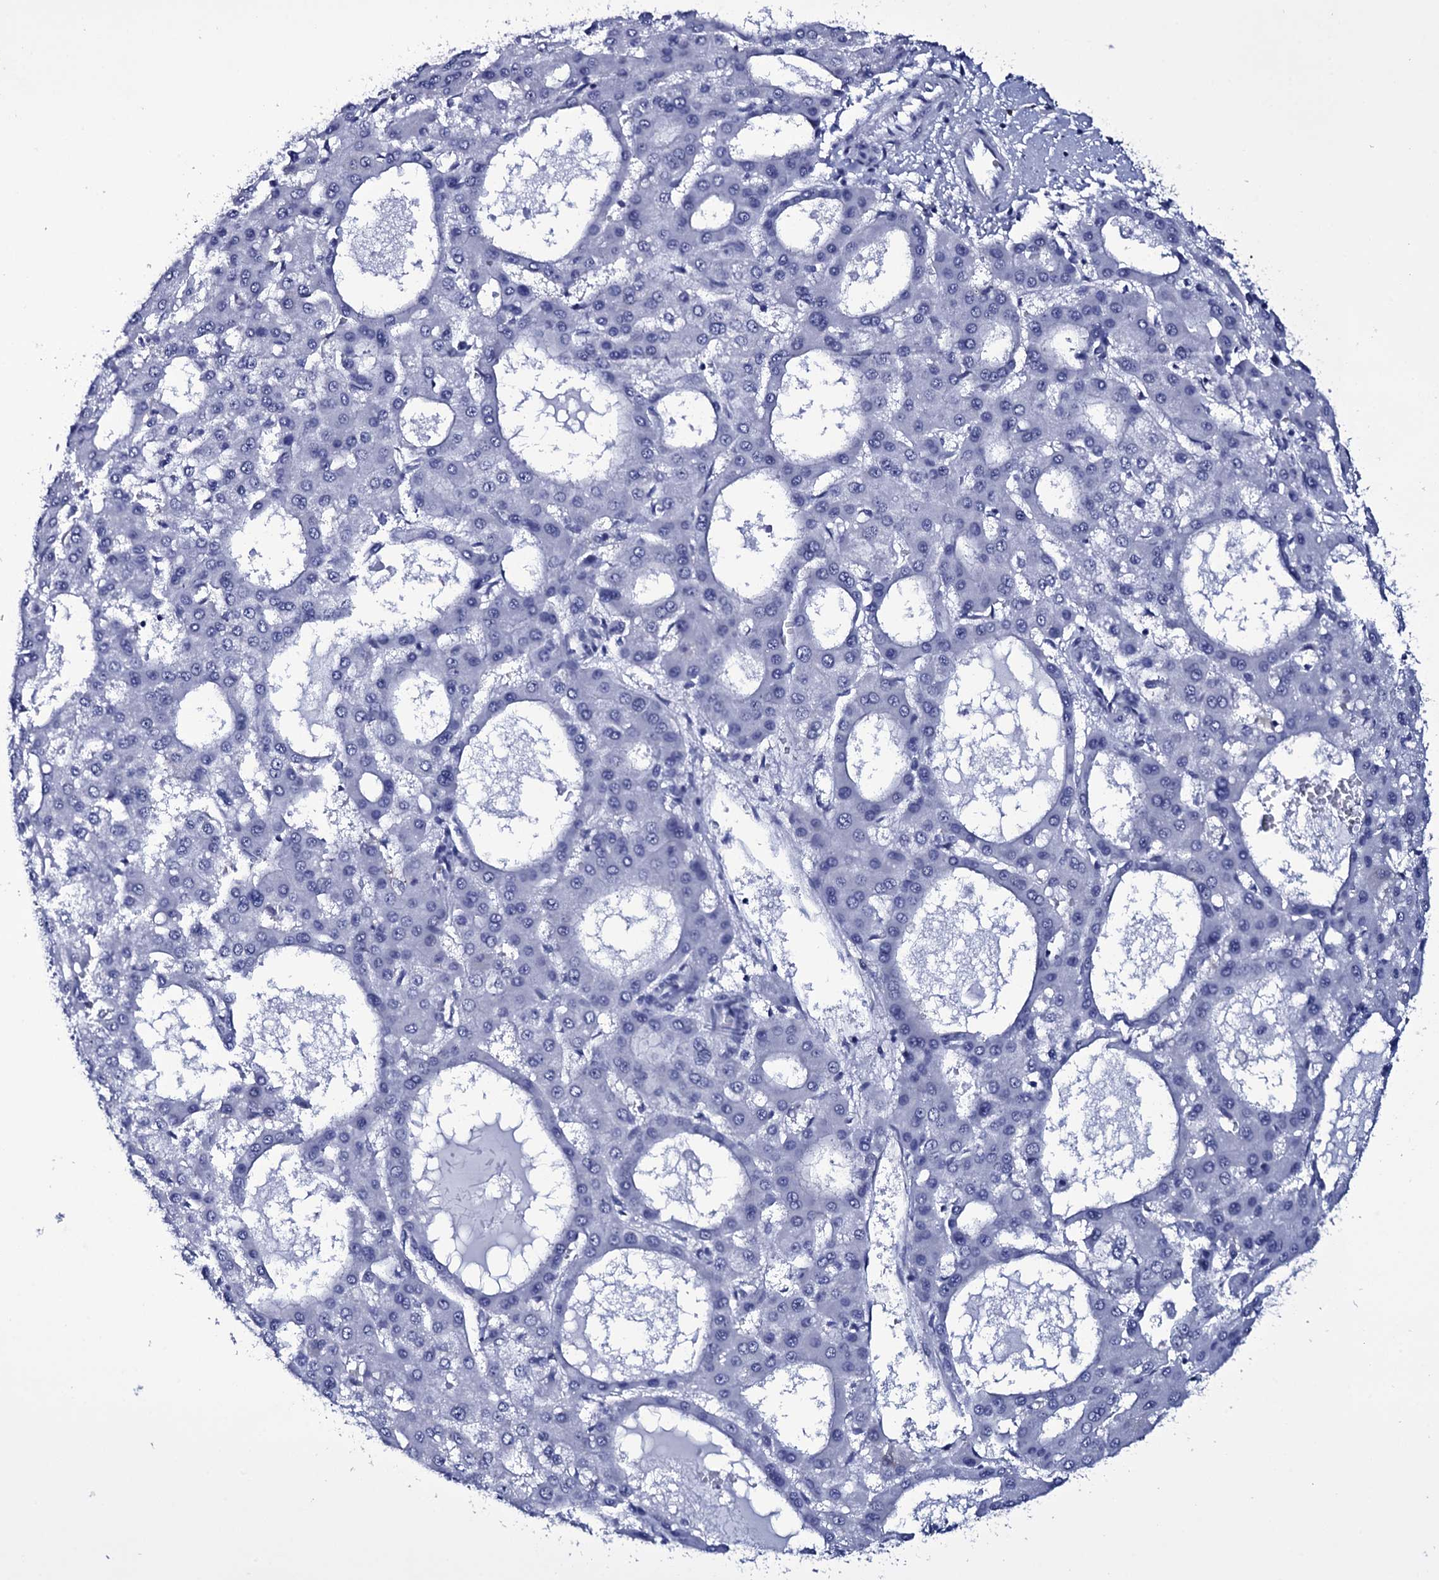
{"staining": {"intensity": "negative", "quantity": "none", "location": "none"}, "tissue": "liver cancer", "cell_type": "Tumor cells", "image_type": "cancer", "snomed": [{"axis": "morphology", "description": "Carcinoma, Hepatocellular, NOS"}, {"axis": "topography", "description": "Liver"}], "caption": "Immunohistochemistry (IHC) image of liver cancer stained for a protein (brown), which exhibits no positivity in tumor cells. The staining is performed using DAB (3,3'-diaminobenzidine) brown chromogen with nuclei counter-stained in using hematoxylin.", "gene": "ITPRID2", "patient": {"sex": "male", "age": 47}}